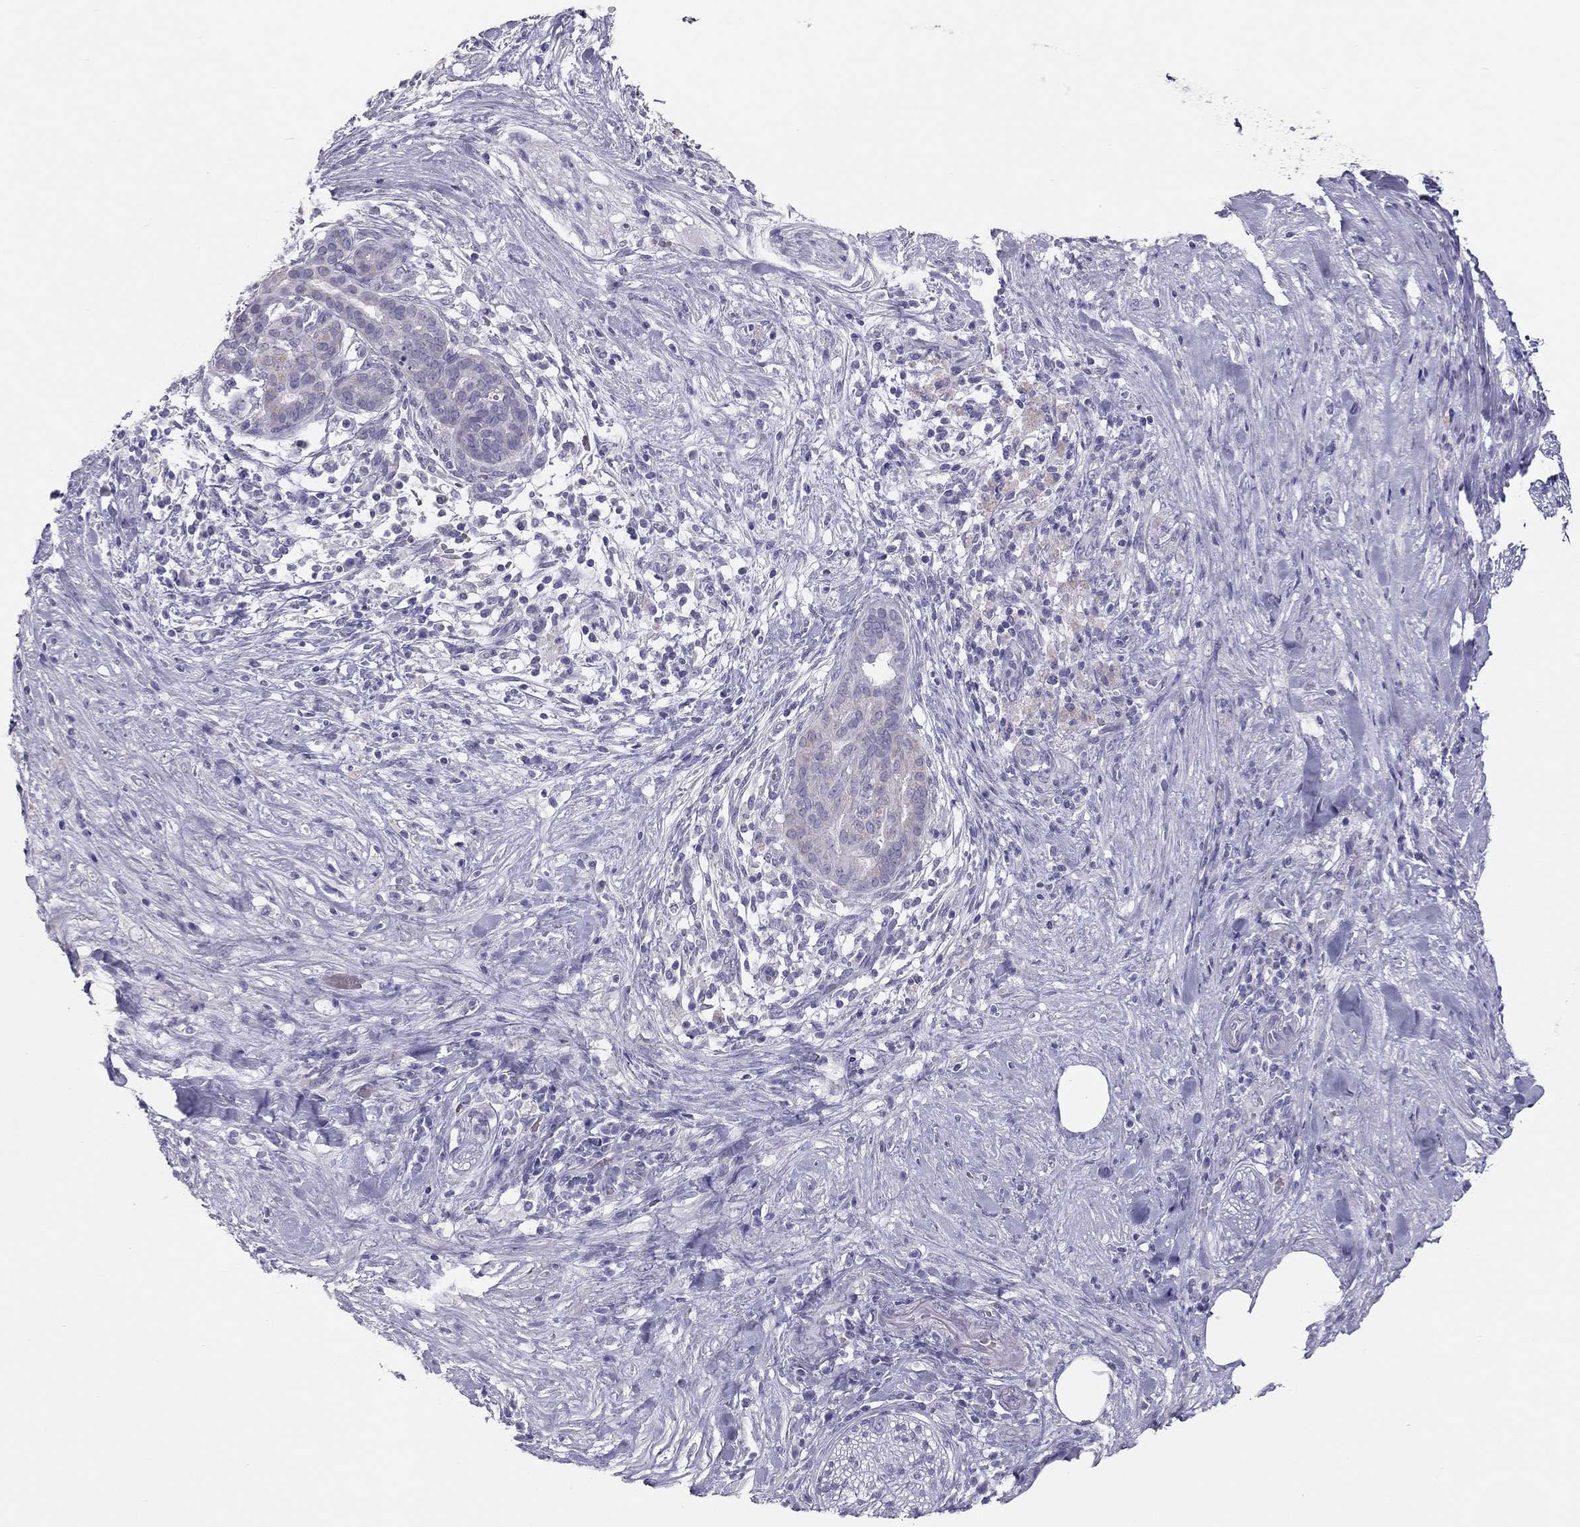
{"staining": {"intensity": "weak", "quantity": "<25%", "location": "cytoplasmic/membranous"}, "tissue": "pancreatic cancer", "cell_type": "Tumor cells", "image_type": "cancer", "snomed": [{"axis": "morphology", "description": "Adenocarcinoma, NOS"}, {"axis": "topography", "description": "Pancreas"}], "caption": "Immunohistochemistry (IHC) image of adenocarcinoma (pancreatic) stained for a protein (brown), which reveals no positivity in tumor cells.", "gene": "SPATA12", "patient": {"sex": "male", "age": 44}}